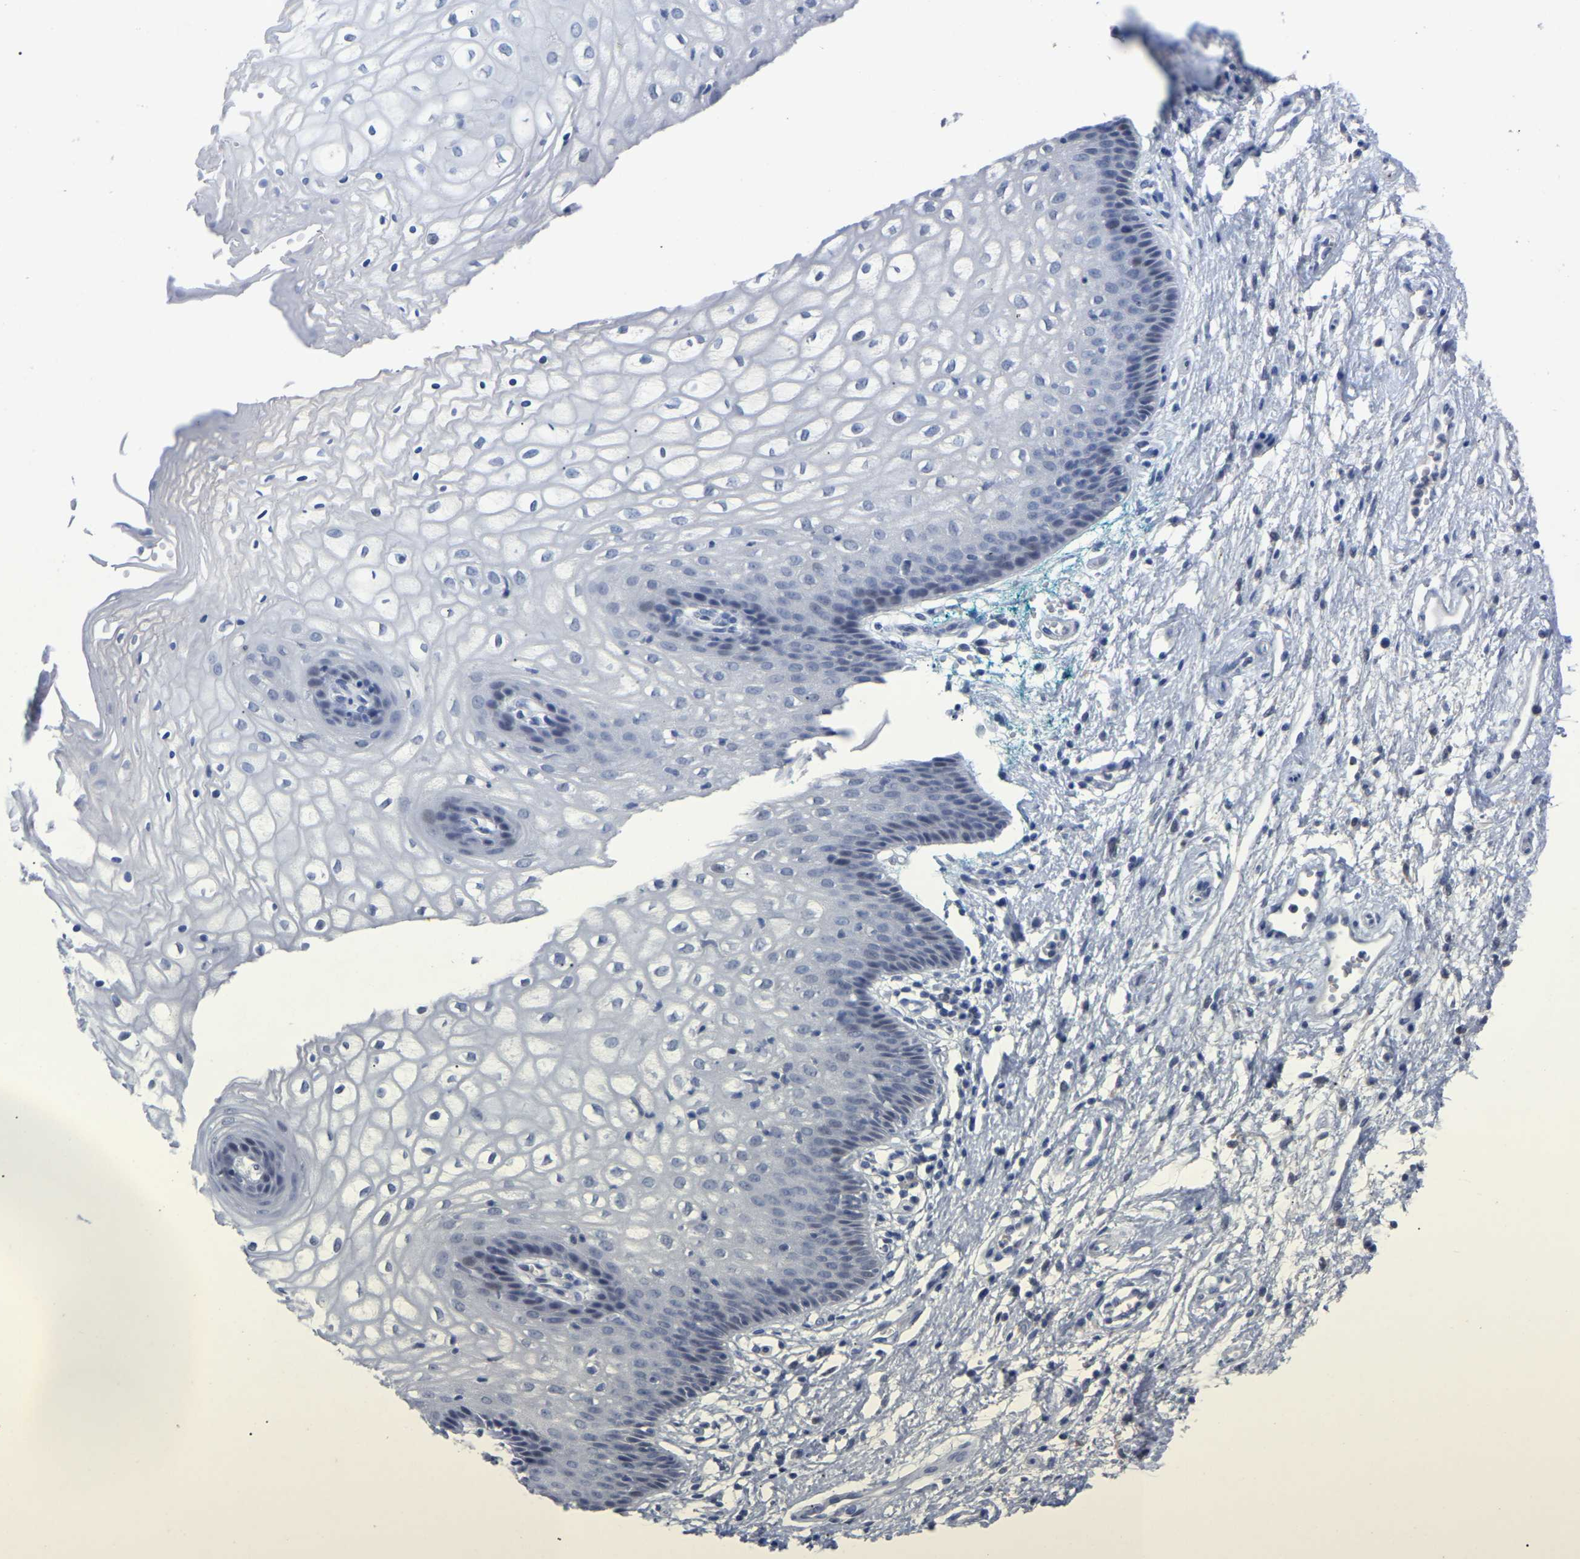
{"staining": {"intensity": "negative", "quantity": "none", "location": "none"}, "tissue": "vagina", "cell_type": "Squamous epithelial cells", "image_type": "normal", "snomed": [{"axis": "morphology", "description": "Normal tissue, NOS"}, {"axis": "topography", "description": "Vagina"}], "caption": "High magnification brightfield microscopy of normal vagina stained with DAB (3,3'-diaminobenzidine) (brown) and counterstained with hematoxylin (blue): squamous epithelial cells show no significant positivity.", "gene": "SMPD2", "patient": {"sex": "female", "age": 34}}